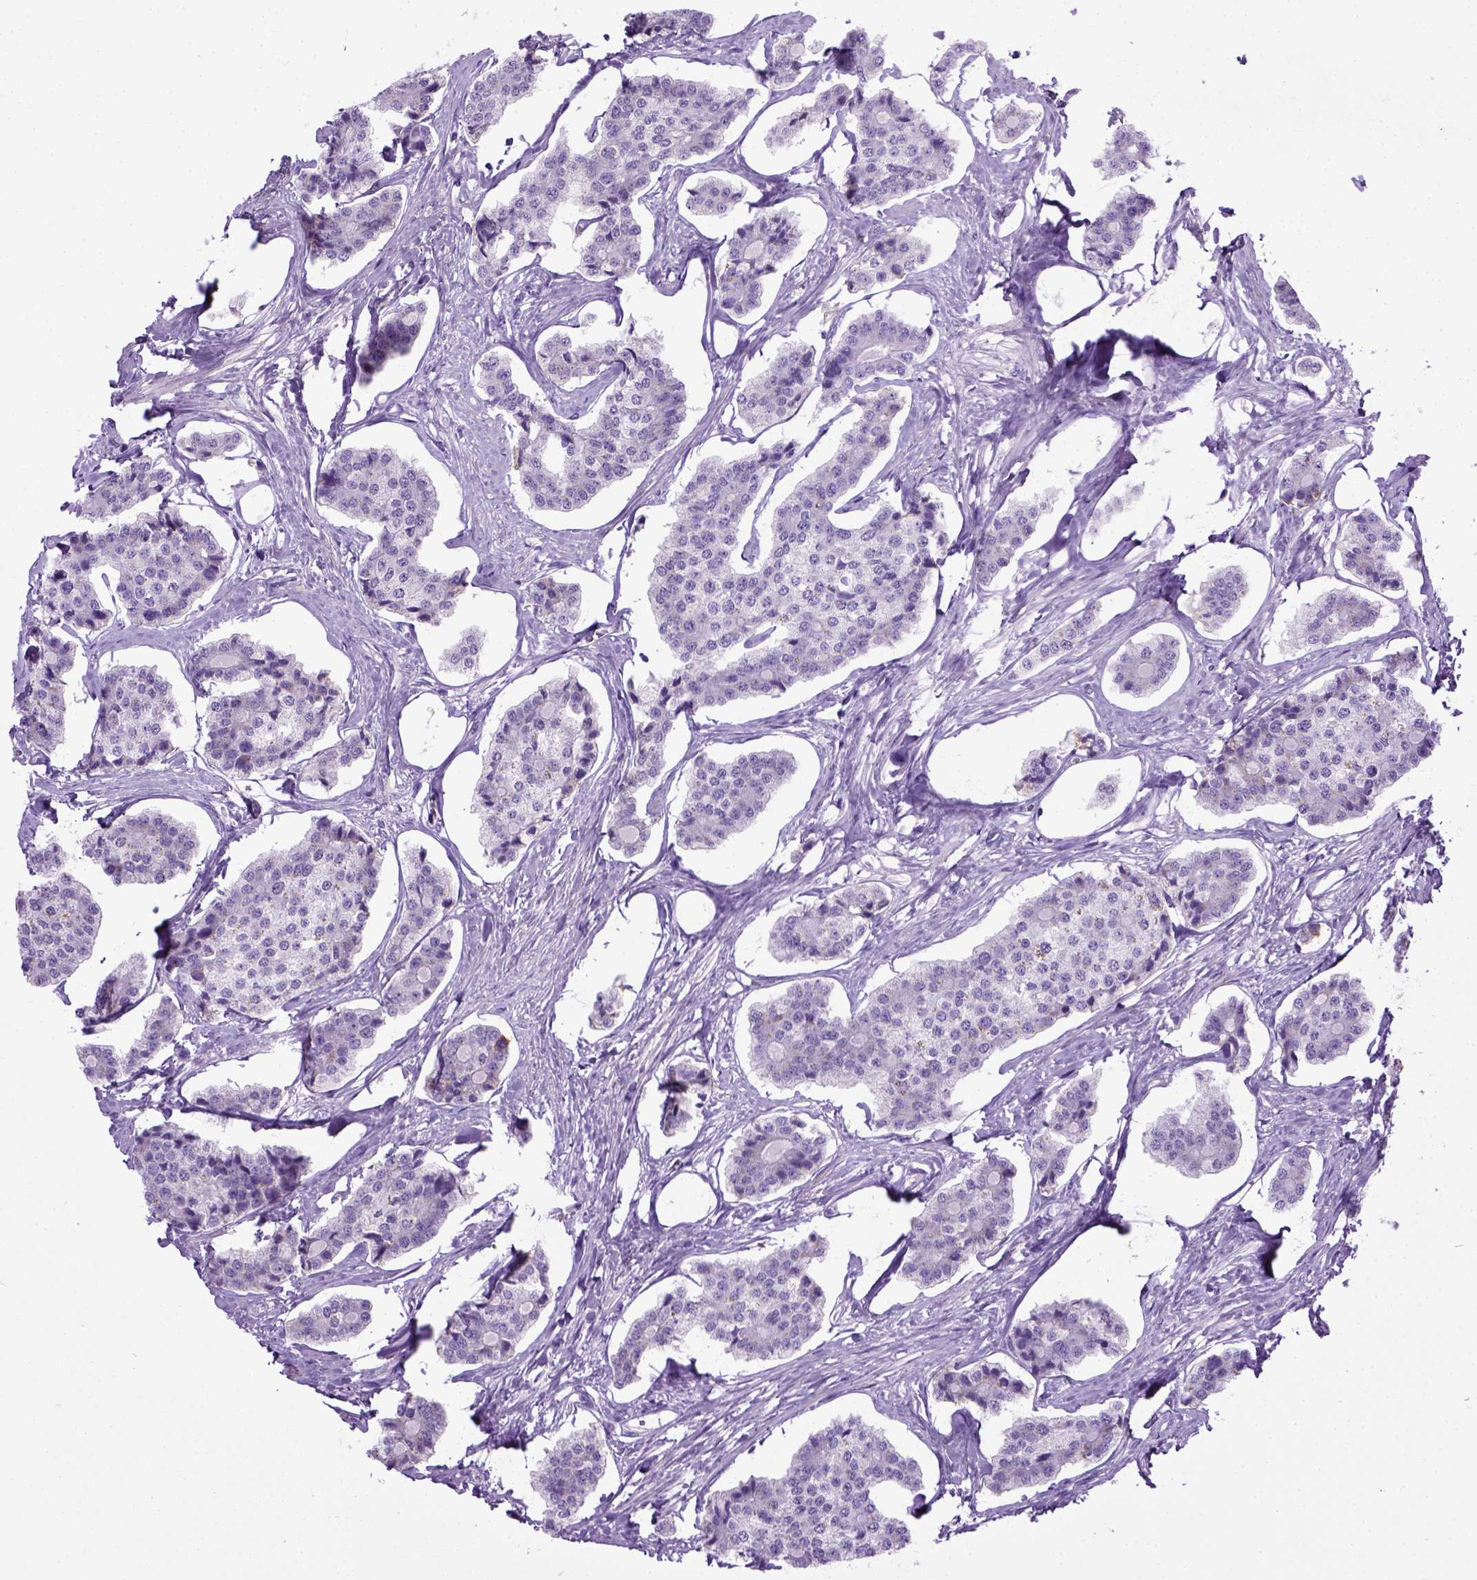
{"staining": {"intensity": "negative", "quantity": "none", "location": "none"}, "tissue": "carcinoid", "cell_type": "Tumor cells", "image_type": "cancer", "snomed": [{"axis": "morphology", "description": "Carcinoid, malignant, NOS"}, {"axis": "topography", "description": "Small intestine"}], "caption": "High power microscopy micrograph of an immunohistochemistry (IHC) micrograph of malignant carcinoid, revealing no significant staining in tumor cells. The staining is performed using DAB (3,3'-diaminobenzidine) brown chromogen with nuclei counter-stained in using hematoxylin.", "gene": "ADAMTS8", "patient": {"sex": "female", "age": 65}}